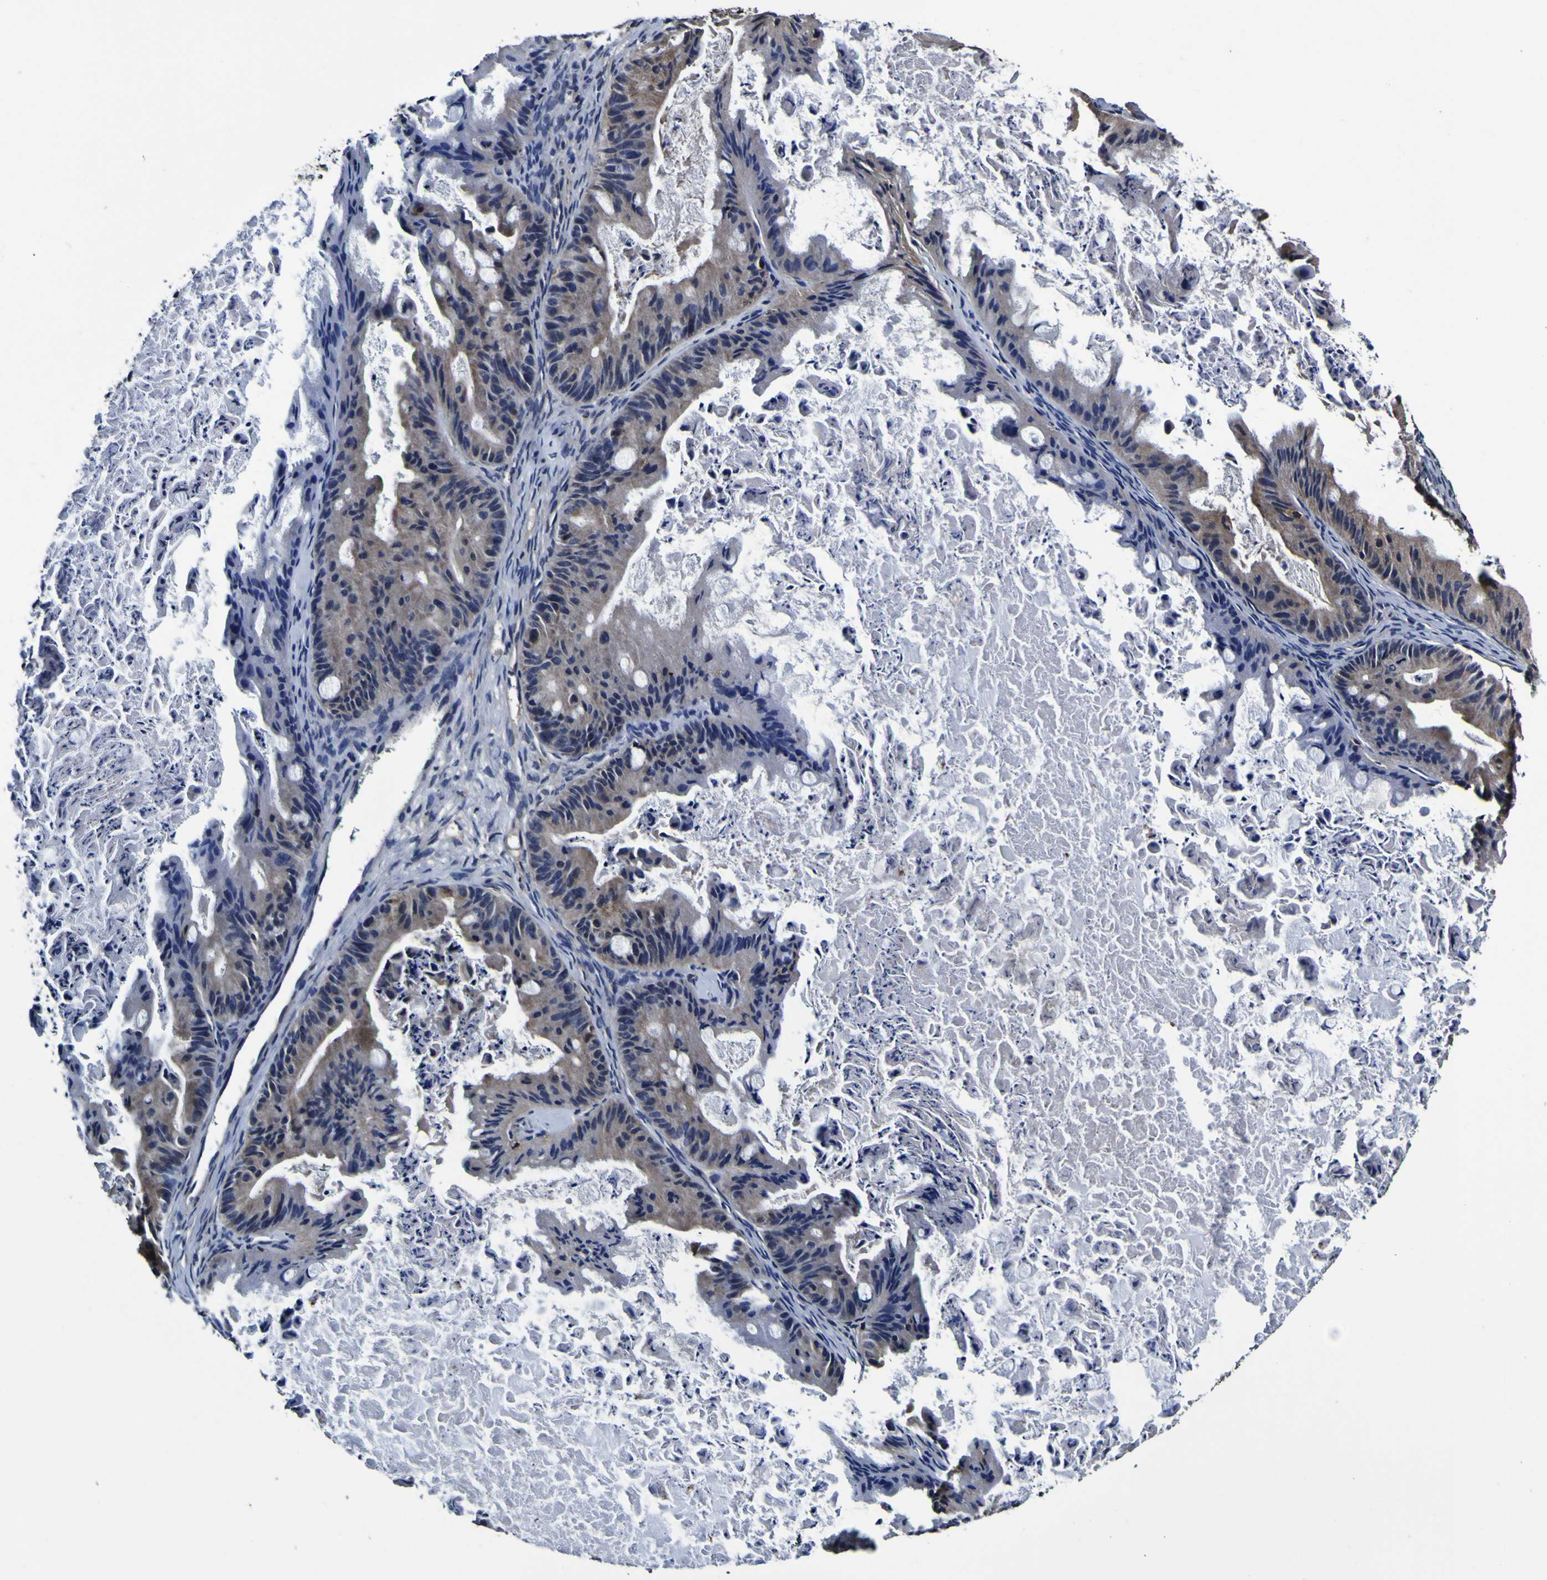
{"staining": {"intensity": "negative", "quantity": "none", "location": "none"}, "tissue": "ovarian cancer", "cell_type": "Tumor cells", "image_type": "cancer", "snomed": [{"axis": "morphology", "description": "Cystadenocarcinoma, mucinous, NOS"}, {"axis": "topography", "description": "Ovary"}], "caption": "The image displays no significant positivity in tumor cells of ovarian cancer.", "gene": "GPX1", "patient": {"sex": "female", "age": 37}}